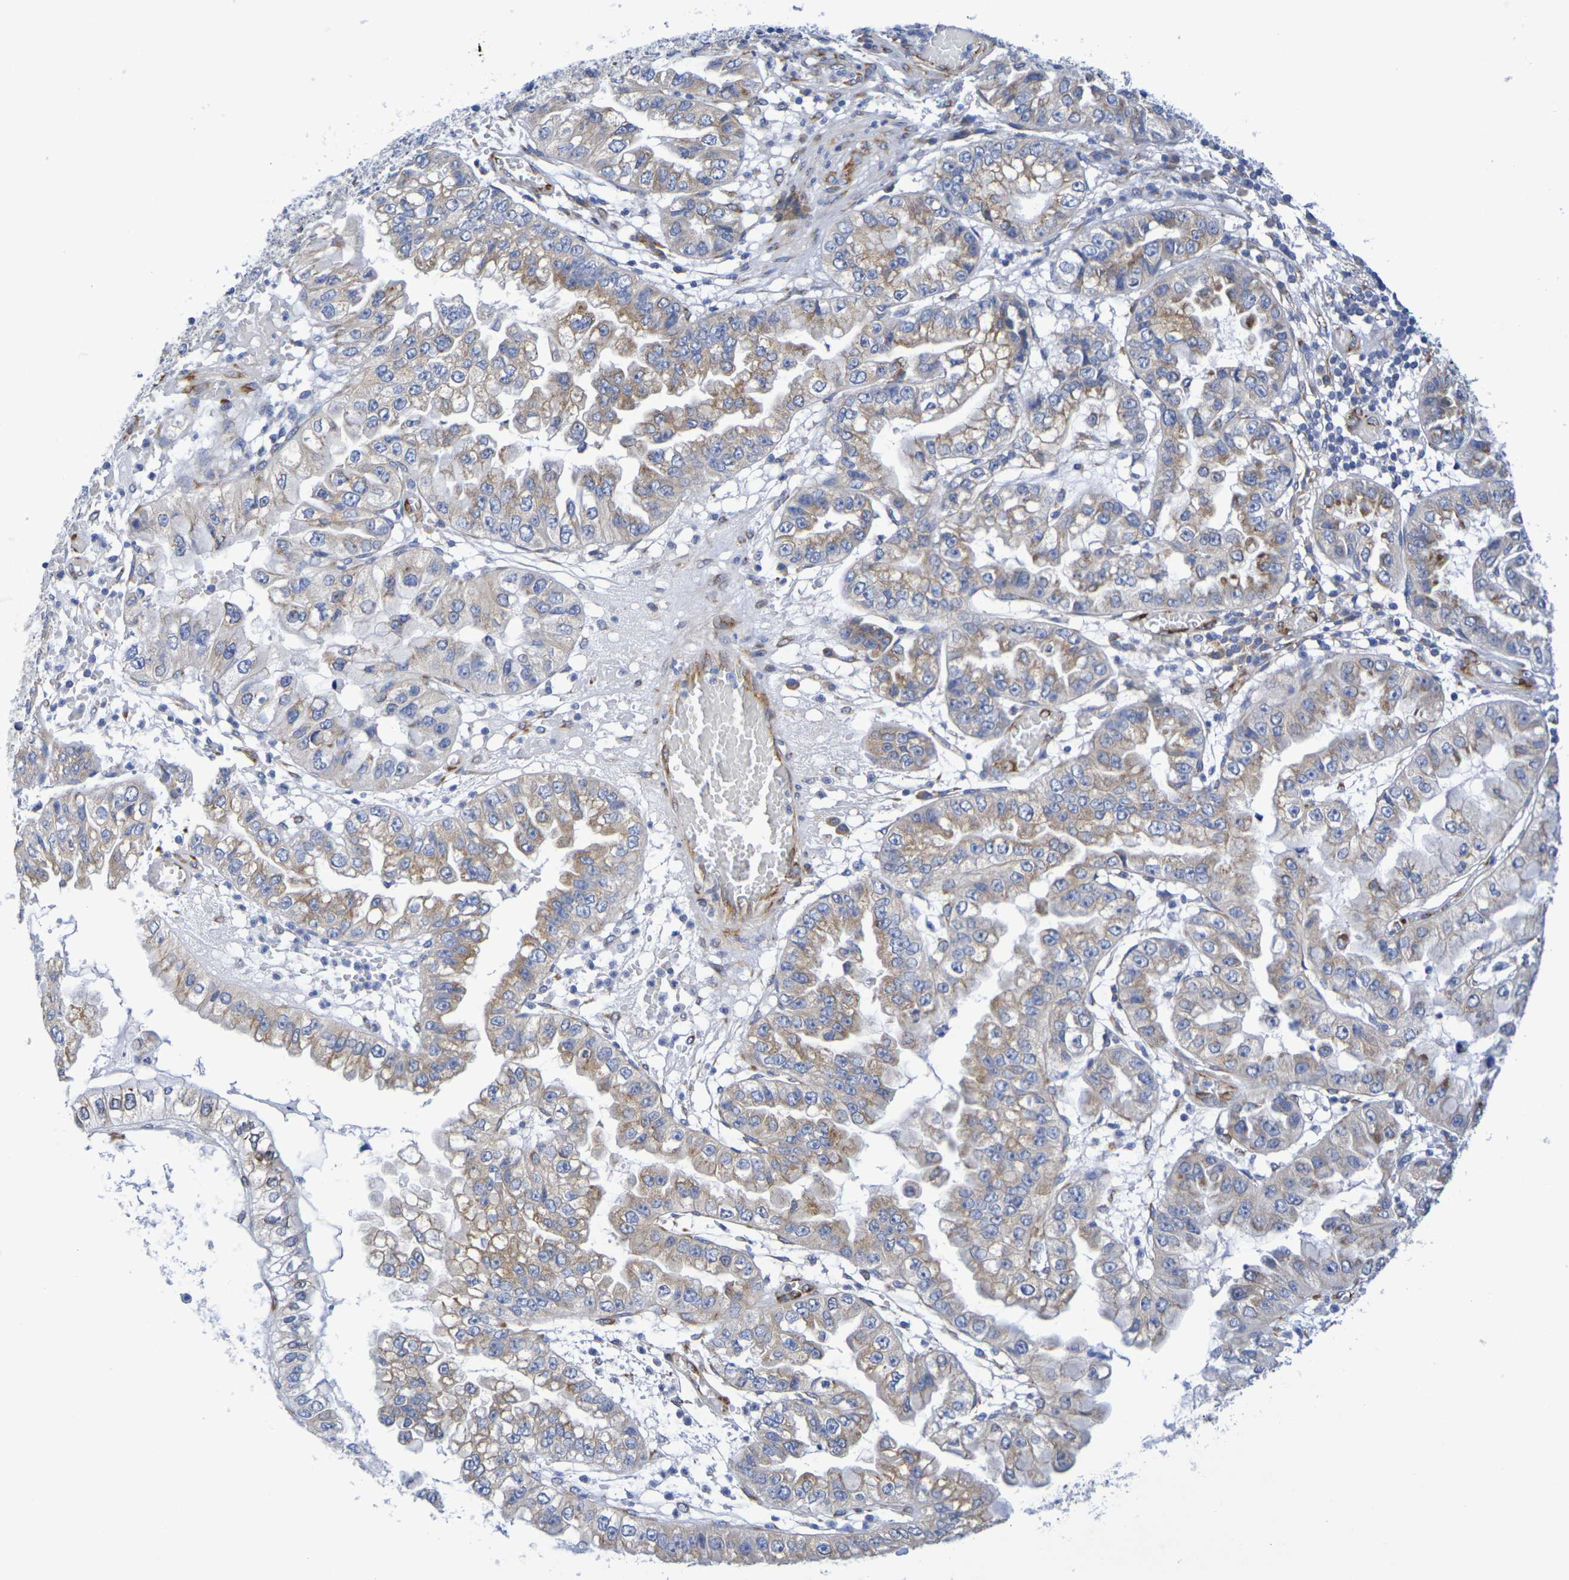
{"staining": {"intensity": "moderate", "quantity": ">75%", "location": "cytoplasmic/membranous"}, "tissue": "liver cancer", "cell_type": "Tumor cells", "image_type": "cancer", "snomed": [{"axis": "morphology", "description": "Cholangiocarcinoma"}, {"axis": "topography", "description": "Liver"}], "caption": "This is a photomicrograph of IHC staining of cholangiocarcinoma (liver), which shows moderate positivity in the cytoplasmic/membranous of tumor cells.", "gene": "TMCC3", "patient": {"sex": "female", "age": 79}}